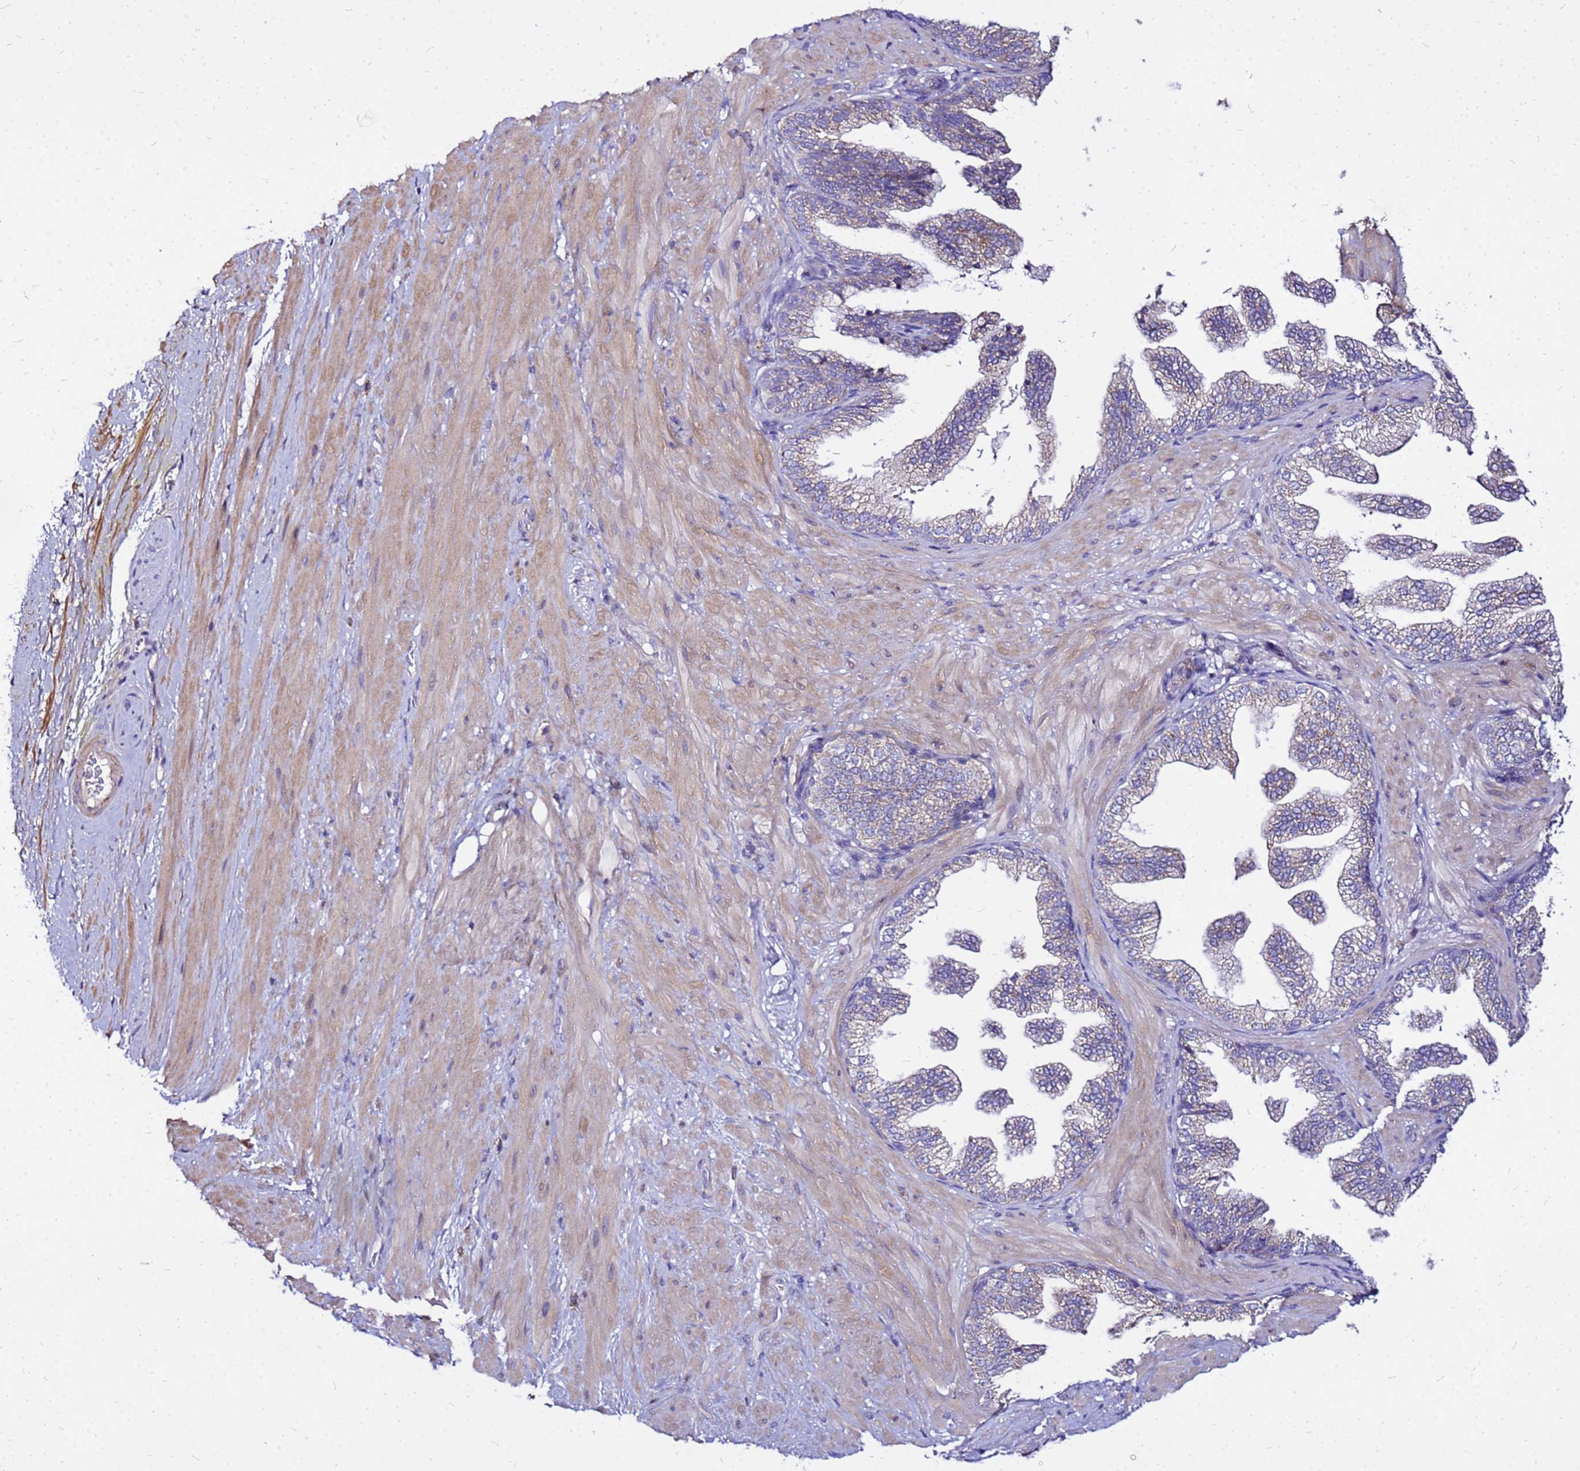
{"staining": {"intensity": "negative", "quantity": "none", "location": "none"}, "tissue": "adipose tissue", "cell_type": "Adipocytes", "image_type": "normal", "snomed": [{"axis": "morphology", "description": "Normal tissue, NOS"}, {"axis": "morphology", "description": "Adenocarcinoma, Low grade"}, {"axis": "topography", "description": "Prostate"}, {"axis": "topography", "description": "Peripheral nerve tissue"}], "caption": "A high-resolution image shows IHC staining of normal adipose tissue, which shows no significant positivity in adipocytes. (Stains: DAB (3,3'-diaminobenzidine) IHC with hematoxylin counter stain, Microscopy: brightfield microscopy at high magnification).", "gene": "COX14", "patient": {"sex": "male", "age": 63}}